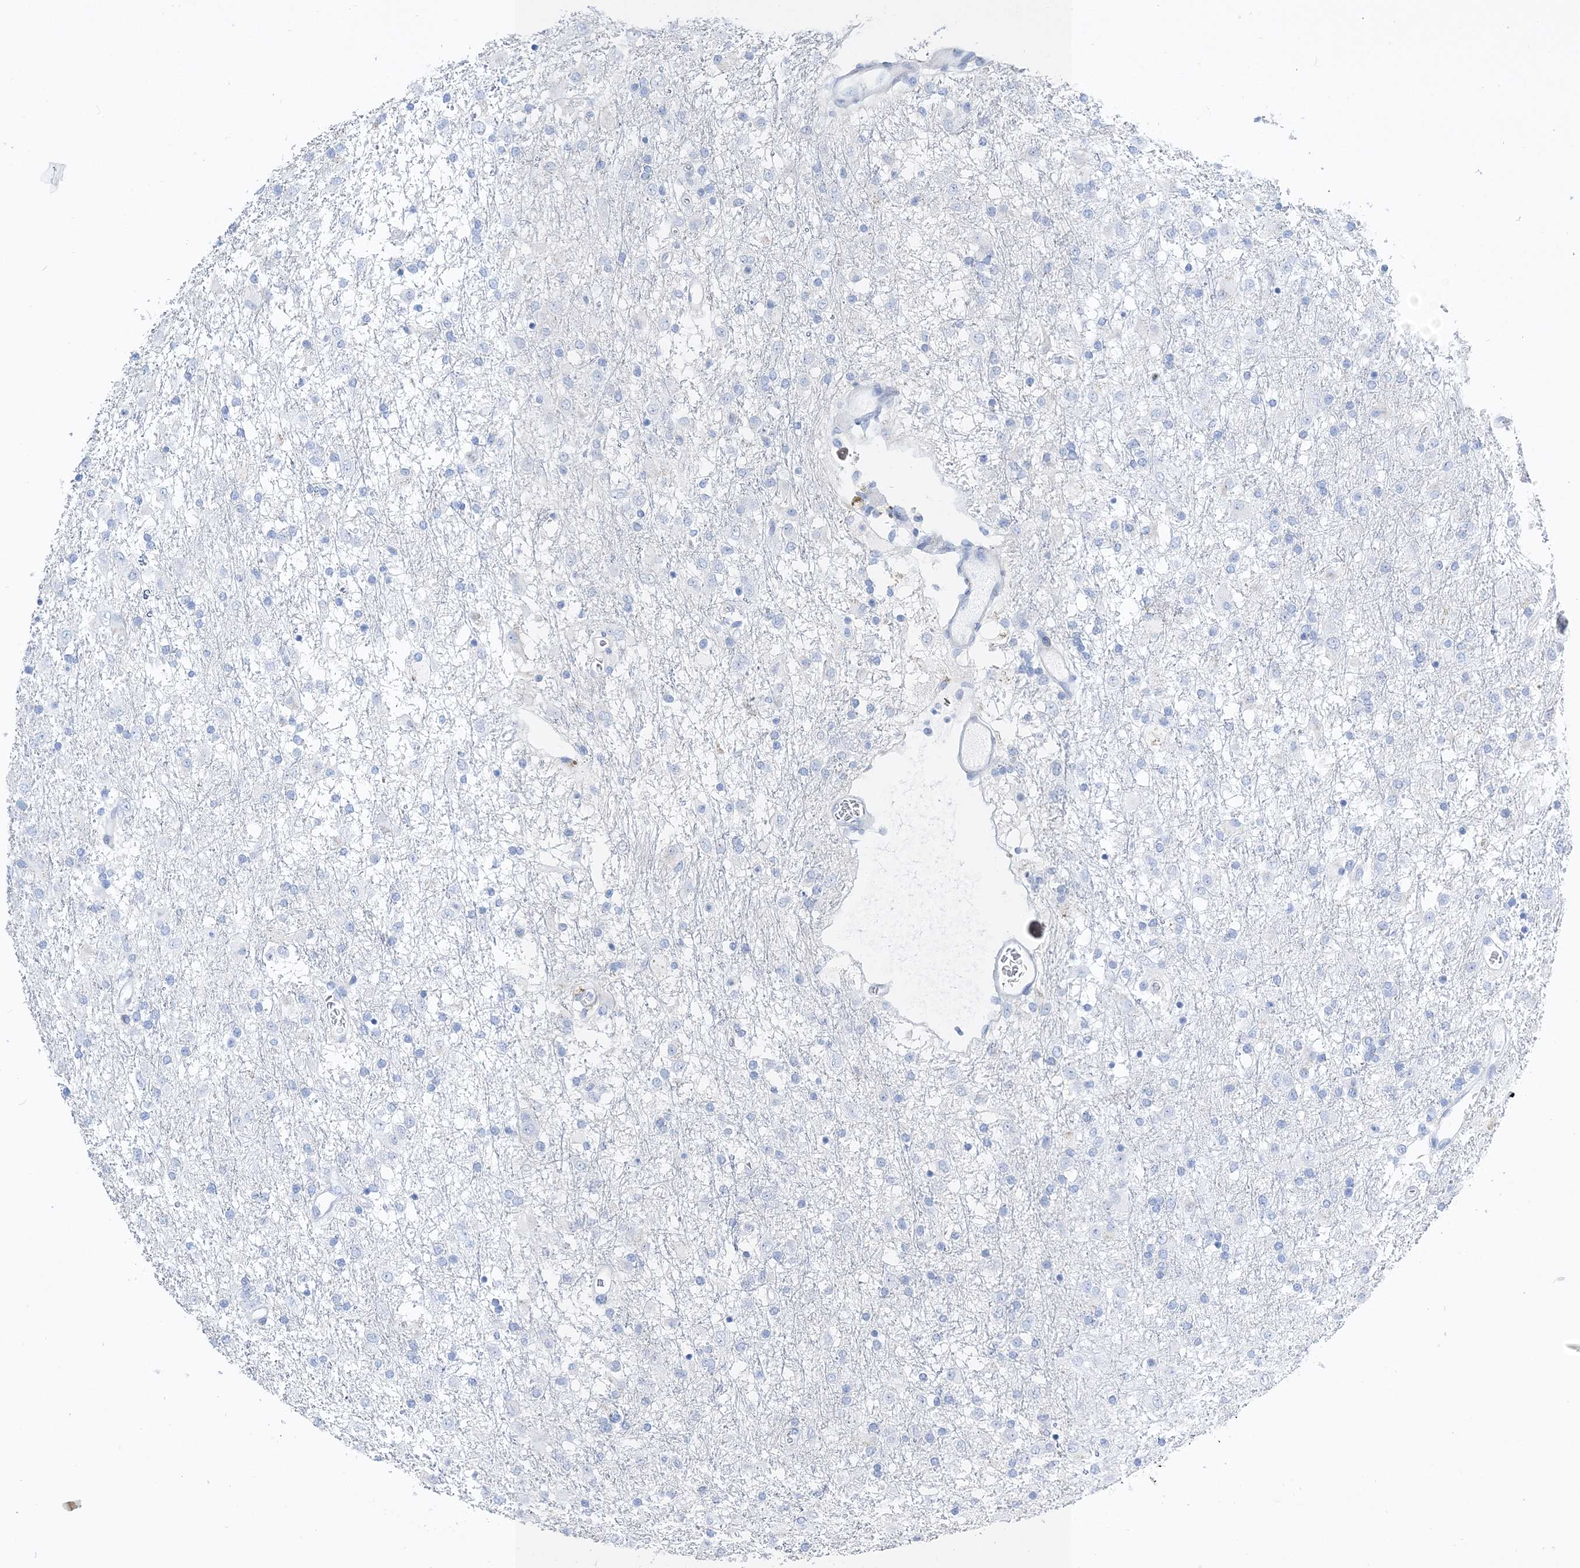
{"staining": {"intensity": "negative", "quantity": "none", "location": "none"}, "tissue": "glioma", "cell_type": "Tumor cells", "image_type": "cancer", "snomed": [{"axis": "morphology", "description": "Glioma, malignant, Low grade"}, {"axis": "topography", "description": "Brain"}], "caption": "DAB immunohistochemical staining of human malignant glioma (low-grade) shows no significant expression in tumor cells. Brightfield microscopy of immunohistochemistry stained with DAB (3,3'-diaminobenzidine) (brown) and hematoxylin (blue), captured at high magnification.", "gene": "TSPYL6", "patient": {"sex": "male", "age": 65}}